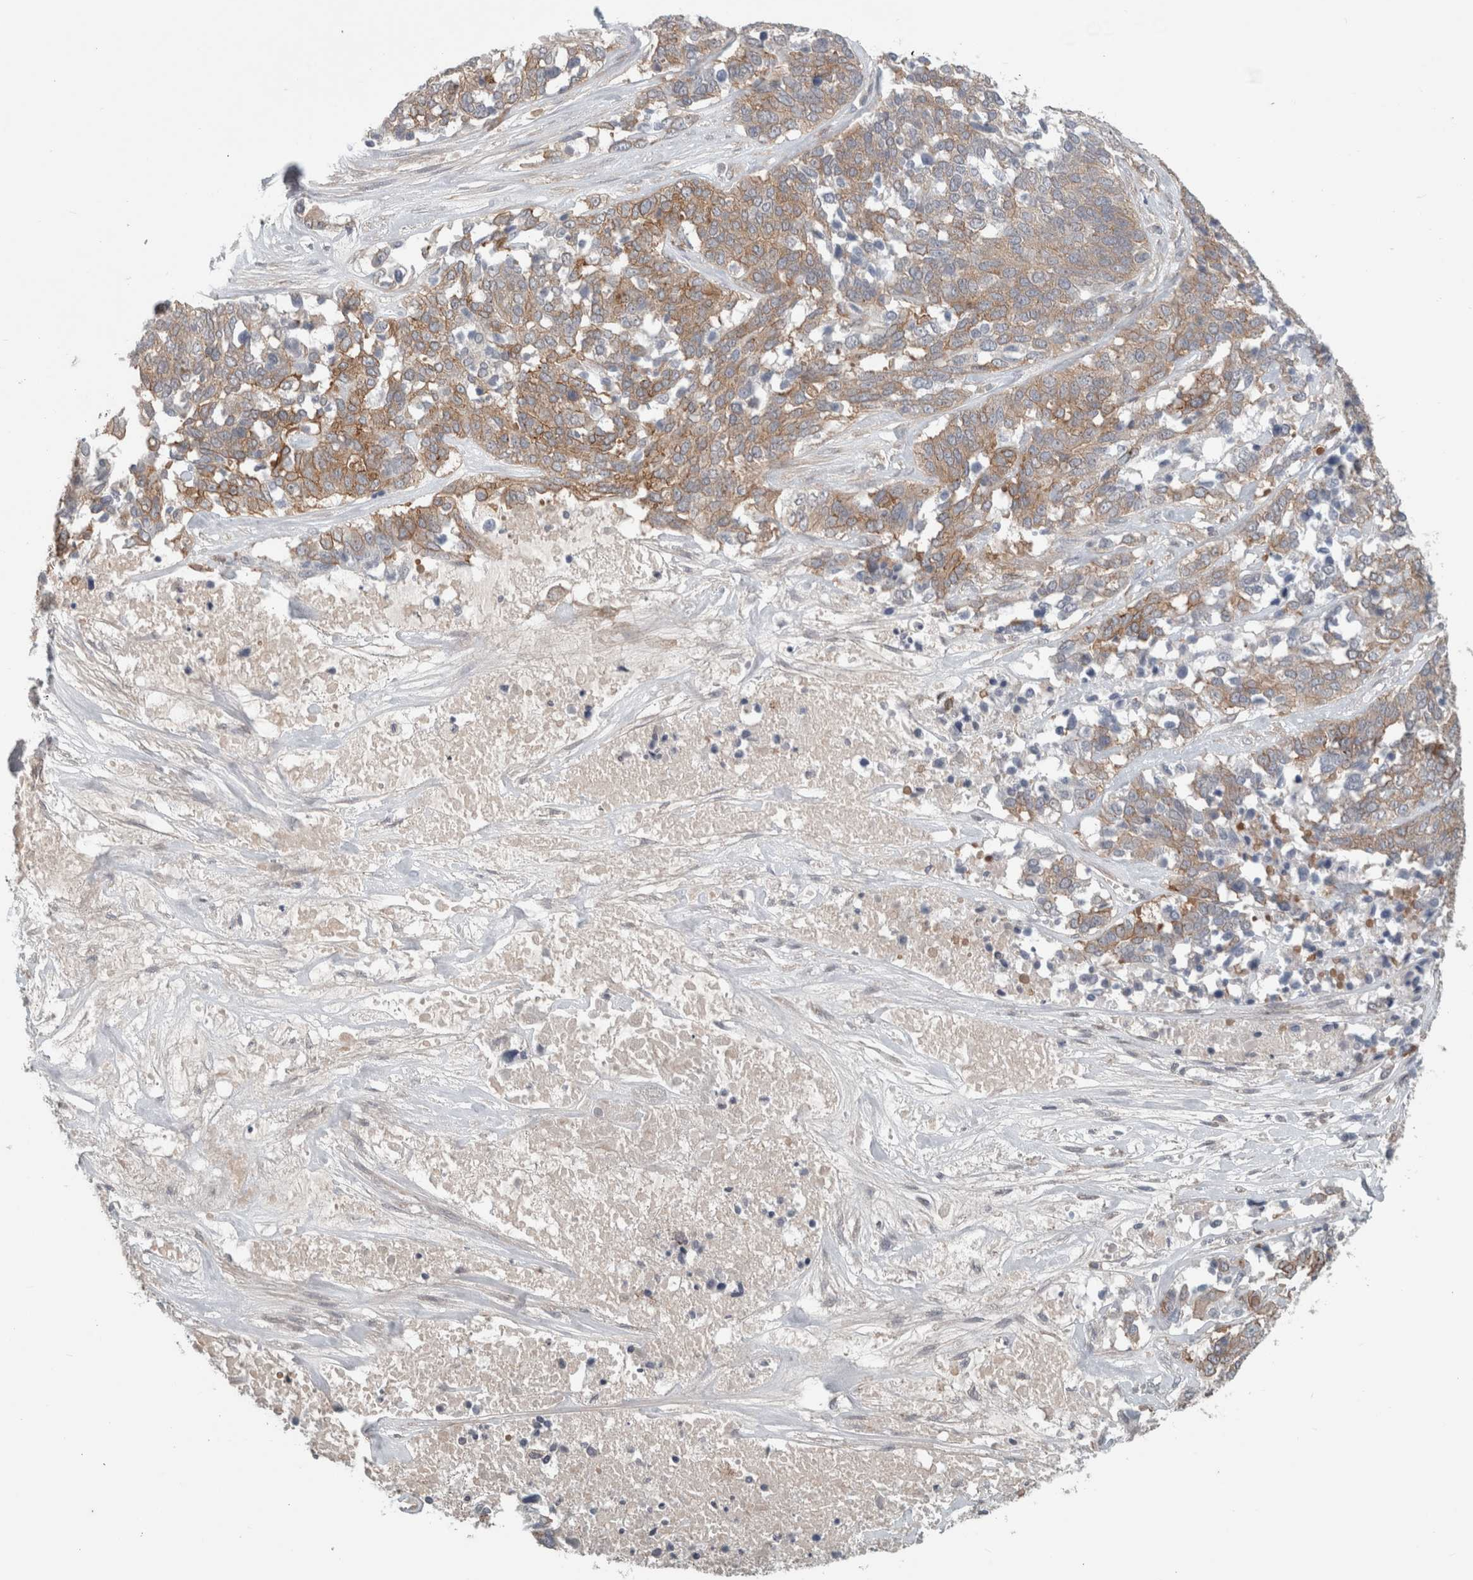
{"staining": {"intensity": "moderate", "quantity": ">75%", "location": "cytoplasmic/membranous"}, "tissue": "ovarian cancer", "cell_type": "Tumor cells", "image_type": "cancer", "snomed": [{"axis": "morphology", "description": "Cystadenocarcinoma, serous, NOS"}, {"axis": "topography", "description": "Ovary"}], "caption": "Immunohistochemistry (IHC) of ovarian cancer shows medium levels of moderate cytoplasmic/membranous staining in approximately >75% of tumor cells. The staining is performed using DAB (3,3'-diaminobenzidine) brown chromogen to label protein expression. The nuclei are counter-stained blue using hematoxylin.", "gene": "RASAL2", "patient": {"sex": "female", "age": 44}}